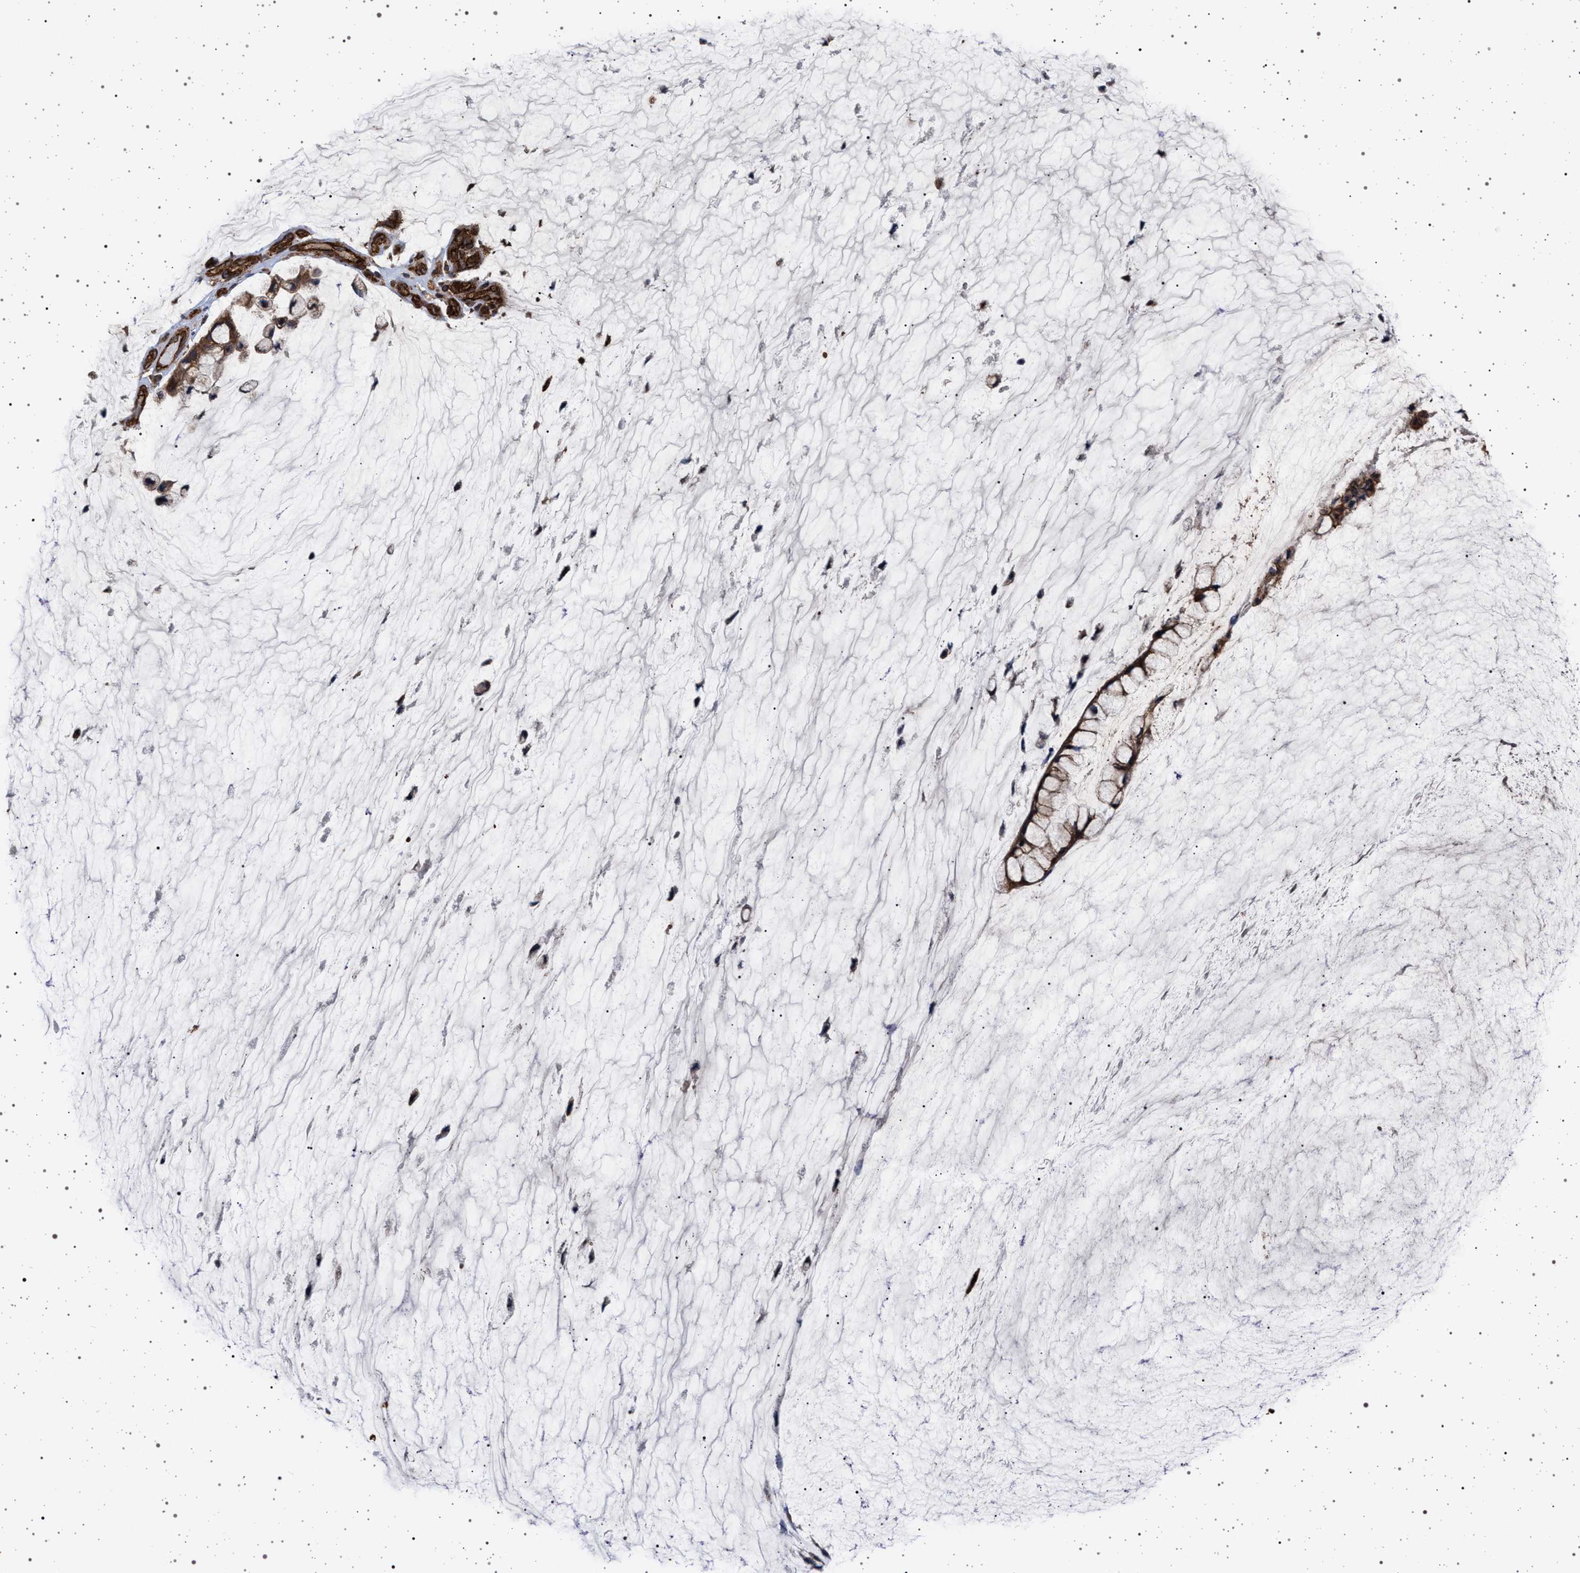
{"staining": {"intensity": "moderate", "quantity": ">75%", "location": "cytoplasmic/membranous"}, "tissue": "ovarian cancer", "cell_type": "Tumor cells", "image_type": "cancer", "snomed": [{"axis": "morphology", "description": "Cystadenocarcinoma, mucinous, NOS"}, {"axis": "topography", "description": "Ovary"}], "caption": "Mucinous cystadenocarcinoma (ovarian) was stained to show a protein in brown. There is medium levels of moderate cytoplasmic/membranous positivity in approximately >75% of tumor cells.", "gene": "IFT20", "patient": {"sex": "female", "age": 39}}